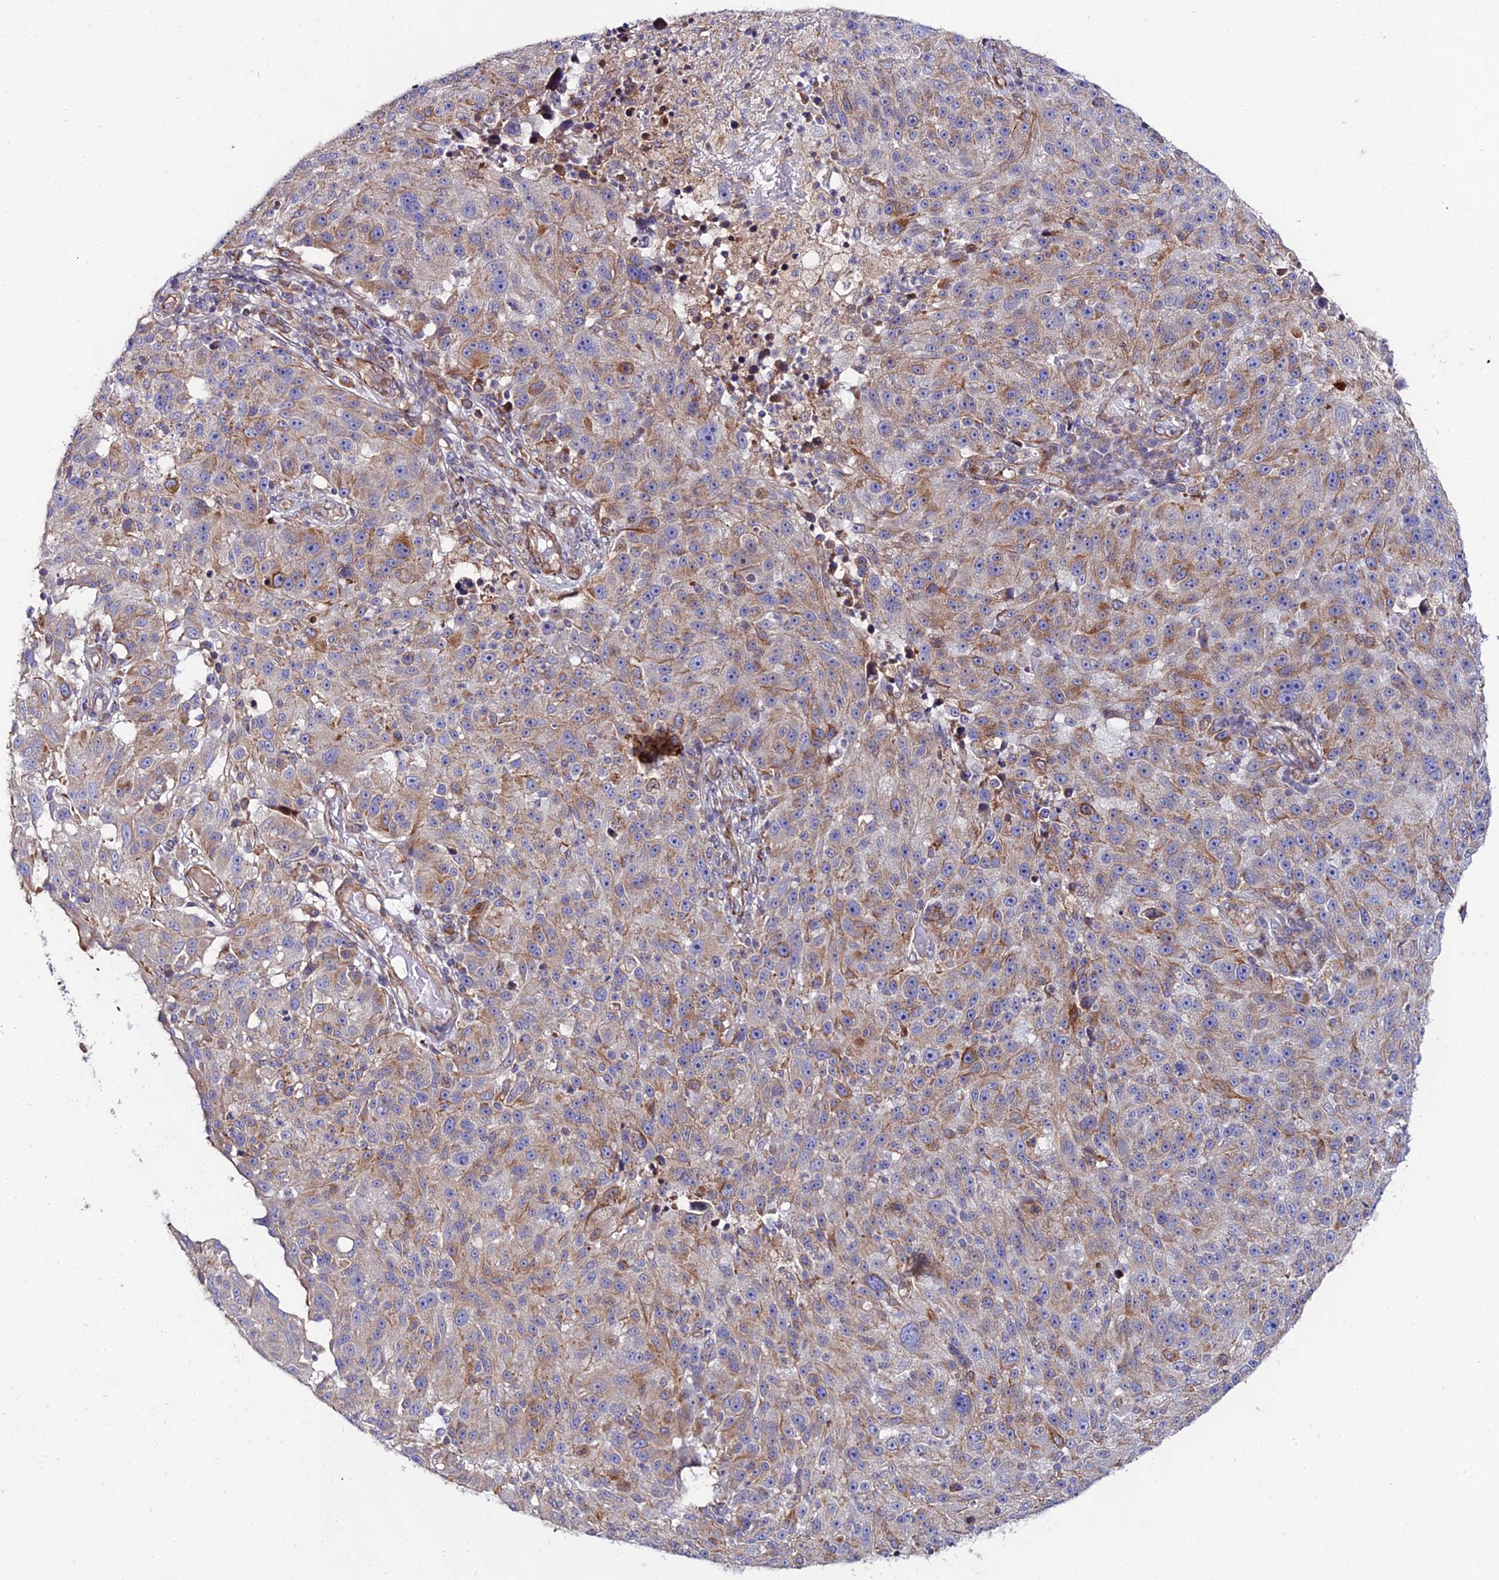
{"staining": {"intensity": "weak", "quantity": "25%-75%", "location": "cytoplasmic/membranous"}, "tissue": "melanoma", "cell_type": "Tumor cells", "image_type": "cancer", "snomed": [{"axis": "morphology", "description": "Malignant melanoma, NOS"}, {"axis": "topography", "description": "Skin"}], "caption": "This is an image of IHC staining of melanoma, which shows weak positivity in the cytoplasmic/membranous of tumor cells.", "gene": "ARL6IP1", "patient": {"sex": "male", "age": 53}}